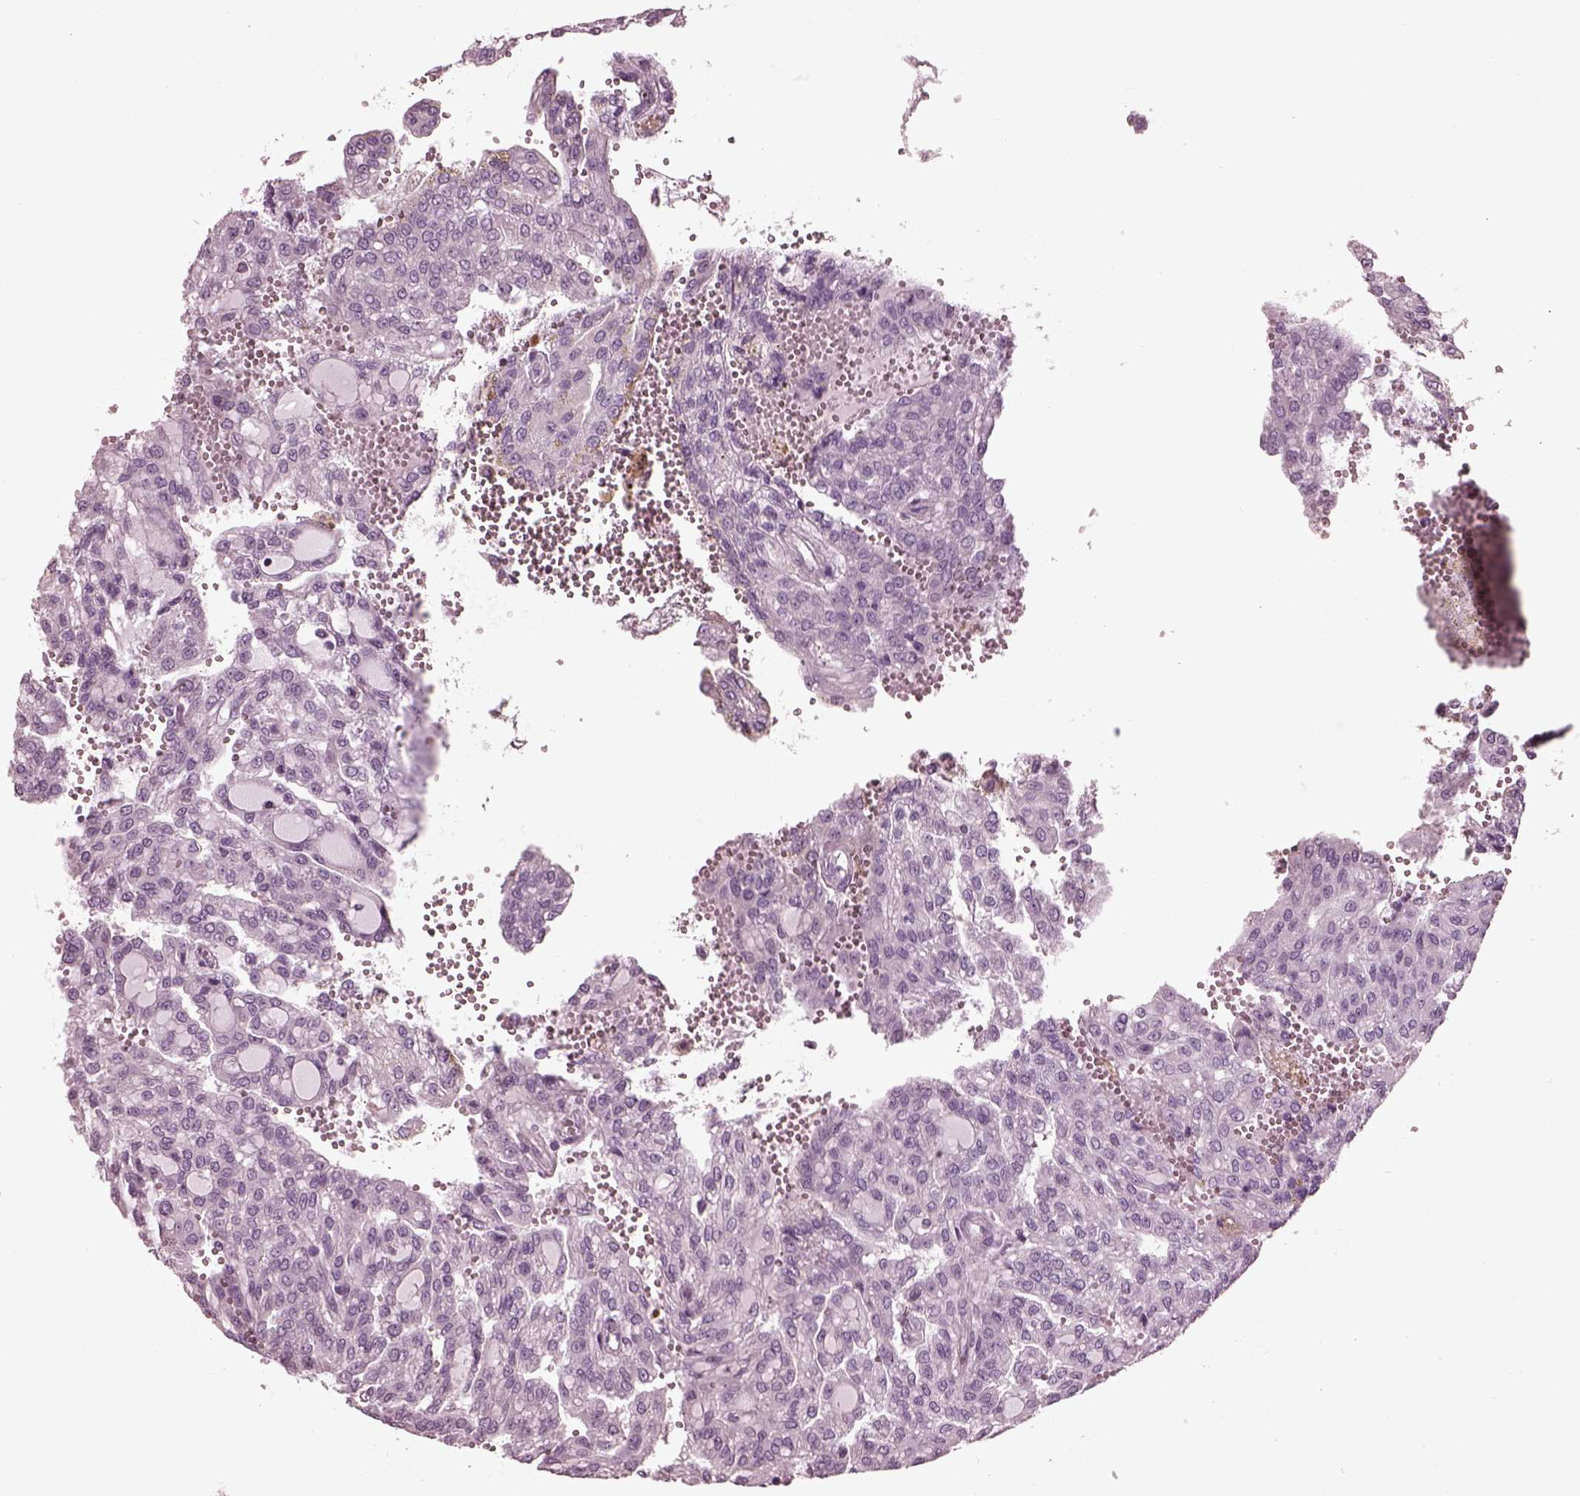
{"staining": {"intensity": "negative", "quantity": "none", "location": "none"}, "tissue": "renal cancer", "cell_type": "Tumor cells", "image_type": "cancer", "snomed": [{"axis": "morphology", "description": "Adenocarcinoma, NOS"}, {"axis": "topography", "description": "Kidney"}], "caption": "DAB (3,3'-diaminobenzidine) immunohistochemical staining of human renal adenocarcinoma reveals no significant positivity in tumor cells.", "gene": "GDF11", "patient": {"sex": "male", "age": 63}}